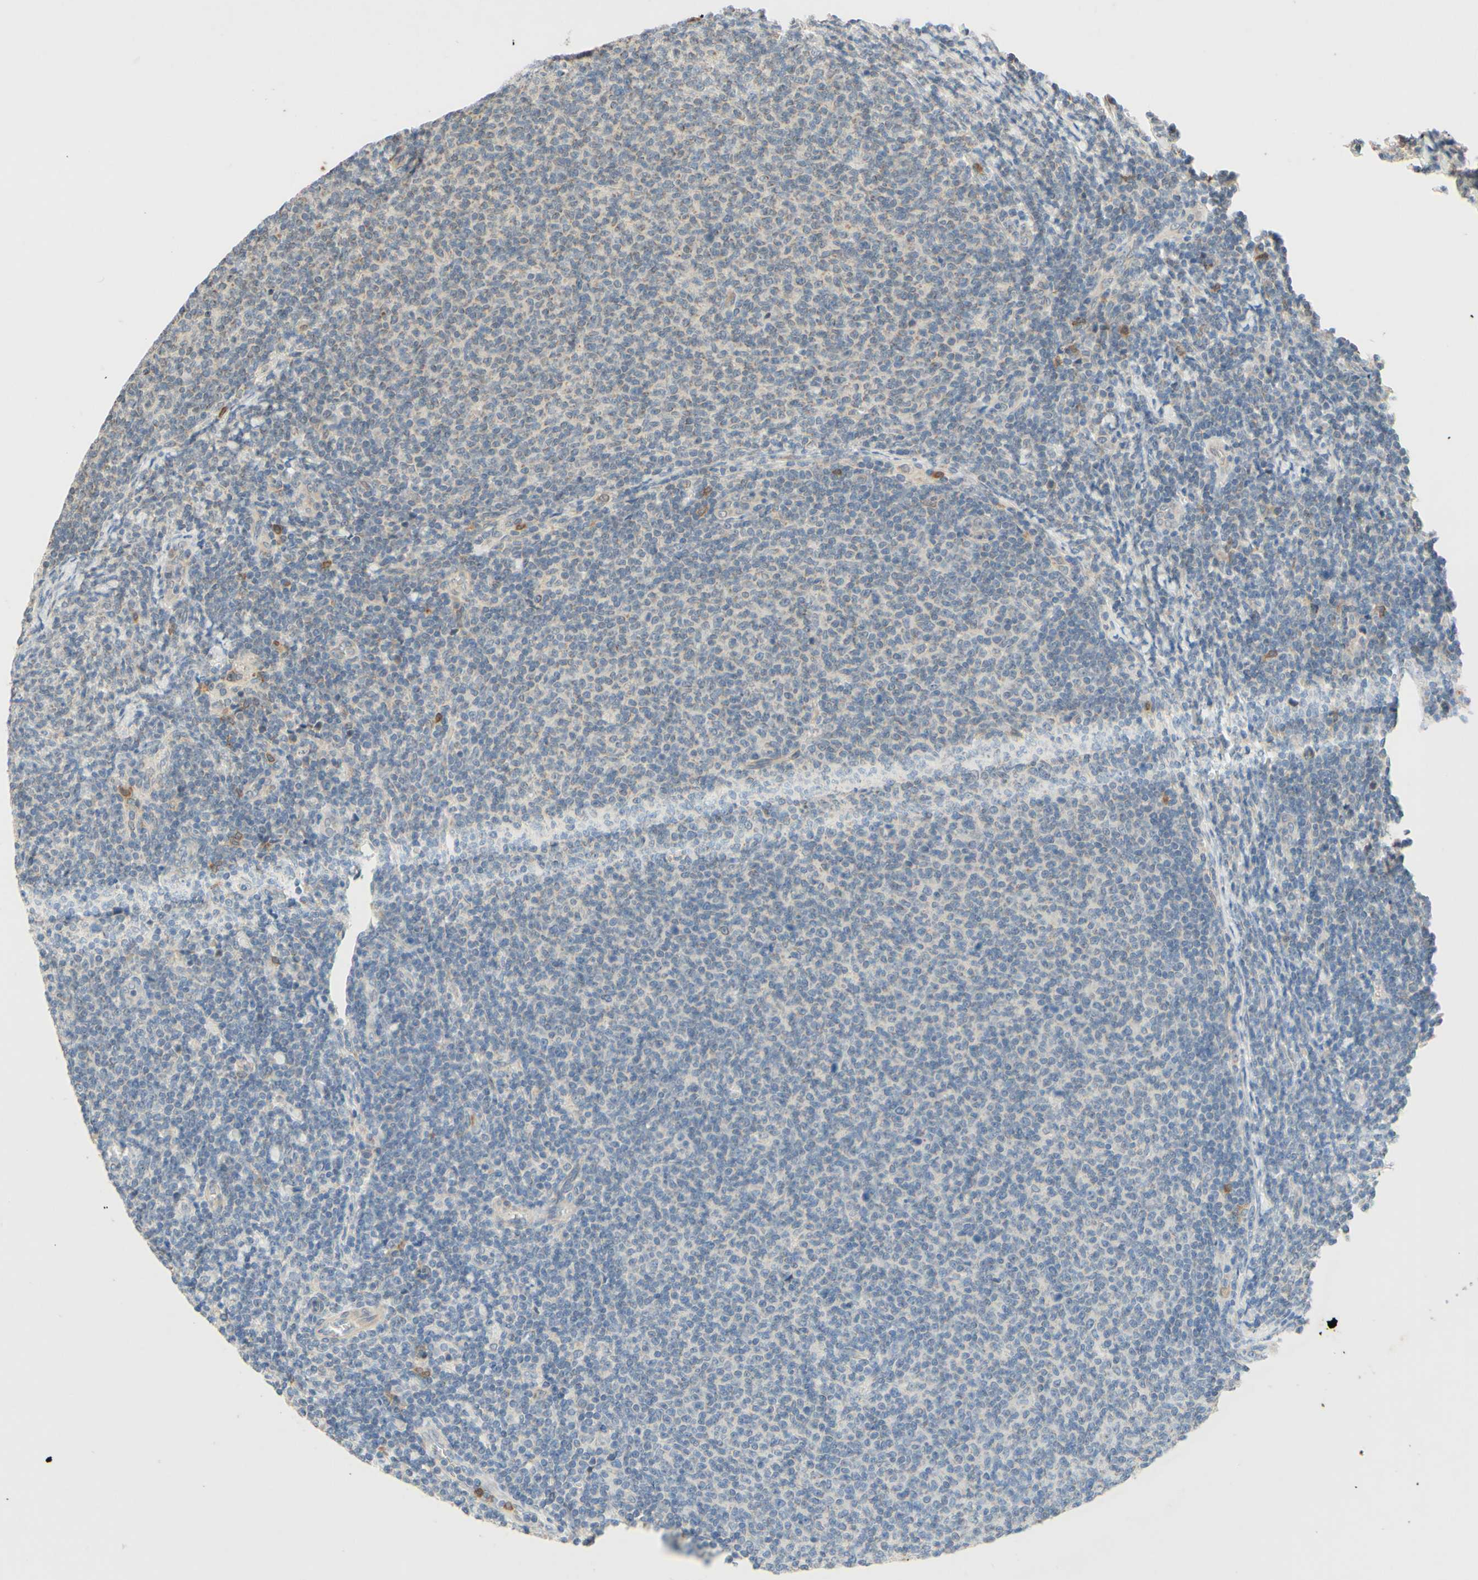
{"staining": {"intensity": "weak", "quantity": "25%-75%", "location": "cytoplasmic/membranous"}, "tissue": "lymphoma", "cell_type": "Tumor cells", "image_type": "cancer", "snomed": [{"axis": "morphology", "description": "Malignant lymphoma, non-Hodgkin's type, Low grade"}, {"axis": "topography", "description": "Lymph node"}], "caption": "Immunohistochemistry (IHC) of human lymphoma shows low levels of weak cytoplasmic/membranous staining in about 25%-75% of tumor cells. (brown staining indicates protein expression, while blue staining denotes nuclei).", "gene": "GATA1", "patient": {"sex": "male", "age": 66}}